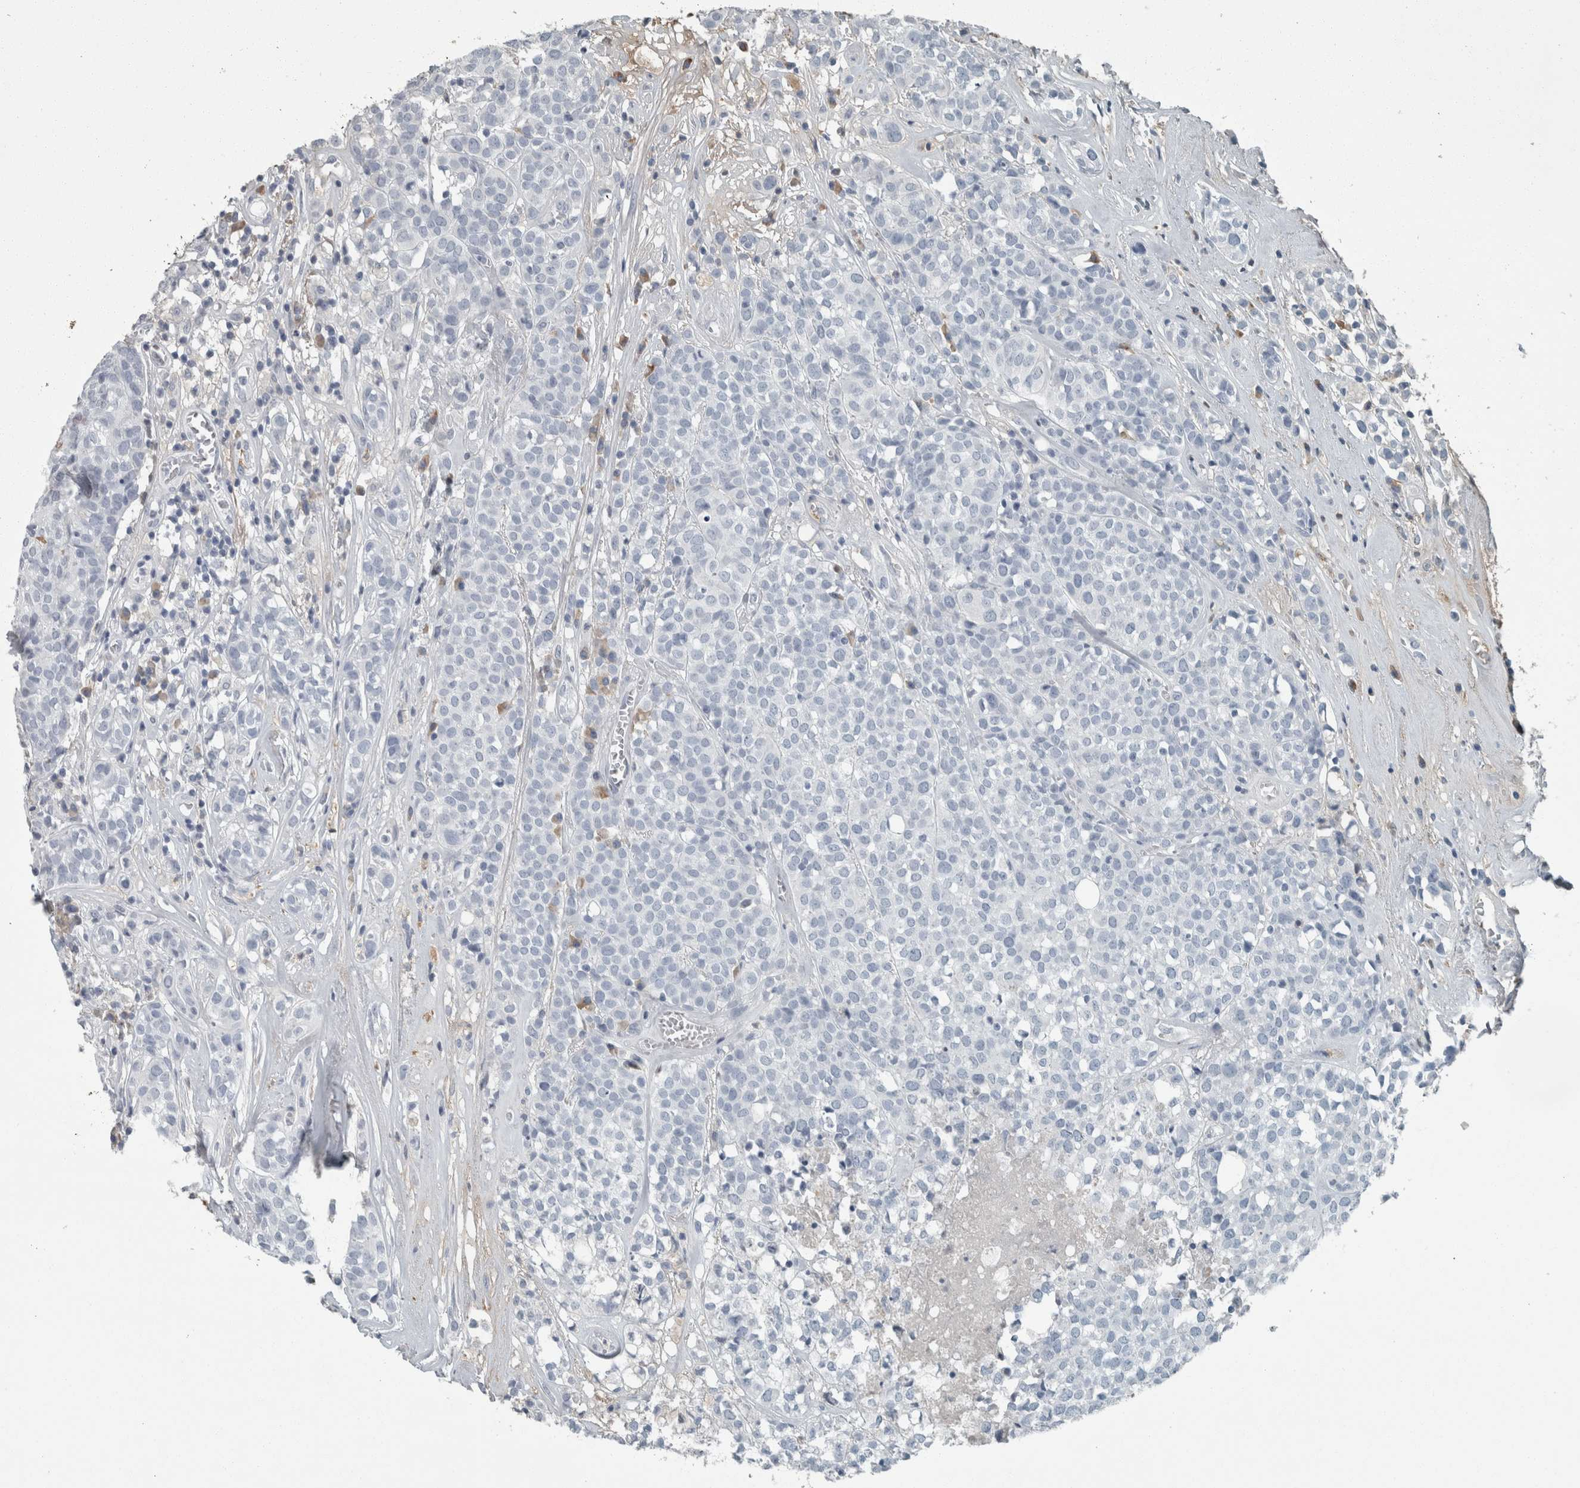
{"staining": {"intensity": "negative", "quantity": "none", "location": "none"}, "tissue": "head and neck cancer", "cell_type": "Tumor cells", "image_type": "cancer", "snomed": [{"axis": "morphology", "description": "Adenocarcinoma, NOS"}, {"axis": "topography", "description": "Salivary gland"}, {"axis": "topography", "description": "Head-Neck"}], "caption": "This is a photomicrograph of IHC staining of head and neck cancer, which shows no staining in tumor cells.", "gene": "CHL1", "patient": {"sex": "female", "age": 65}}